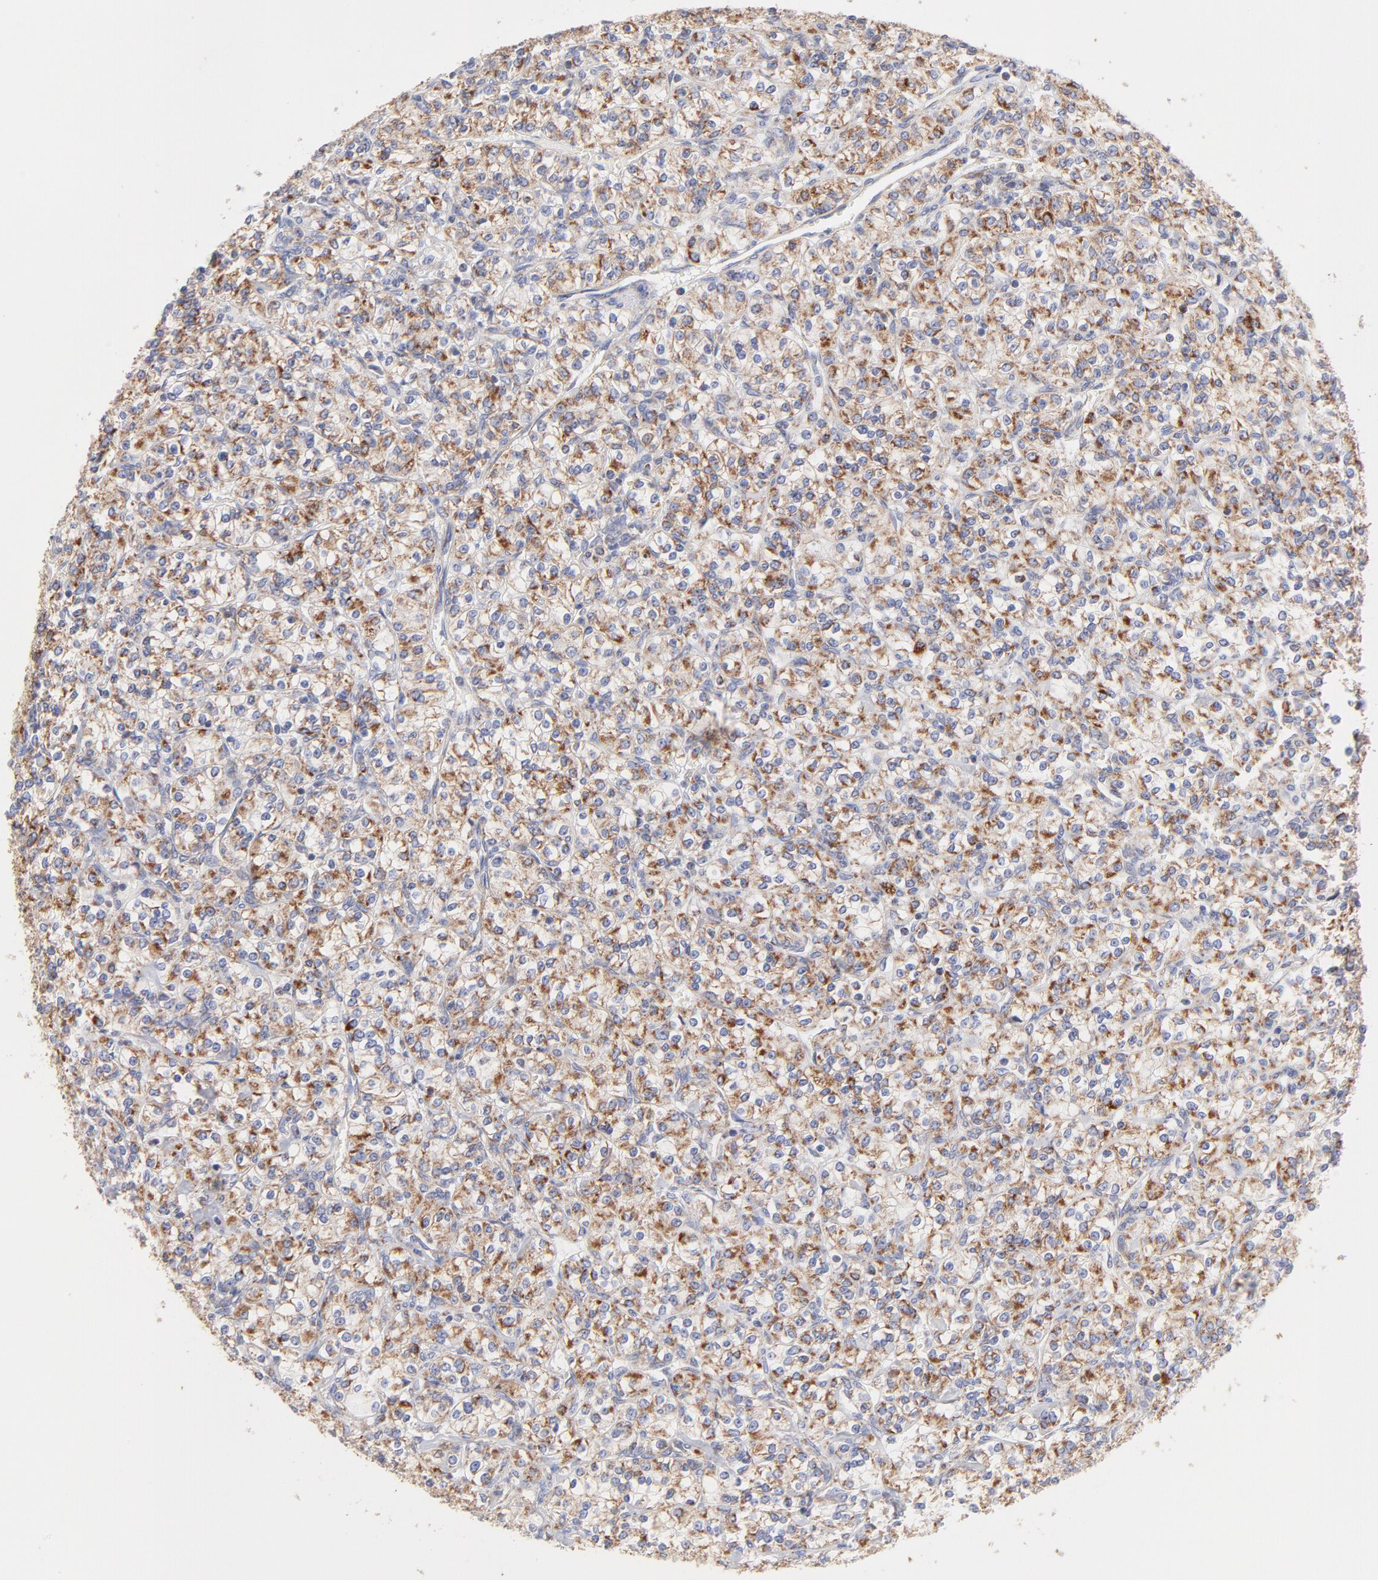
{"staining": {"intensity": "moderate", "quantity": ">75%", "location": "cytoplasmic/membranous"}, "tissue": "renal cancer", "cell_type": "Tumor cells", "image_type": "cancer", "snomed": [{"axis": "morphology", "description": "Adenocarcinoma, NOS"}, {"axis": "topography", "description": "Kidney"}], "caption": "Immunohistochemistry (IHC) micrograph of neoplastic tissue: human renal cancer stained using immunohistochemistry exhibits medium levels of moderate protein expression localized specifically in the cytoplasmic/membranous of tumor cells, appearing as a cytoplasmic/membranous brown color.", "gene": "TIMM8A", "patient": {"sex": "male", "age": 77}}